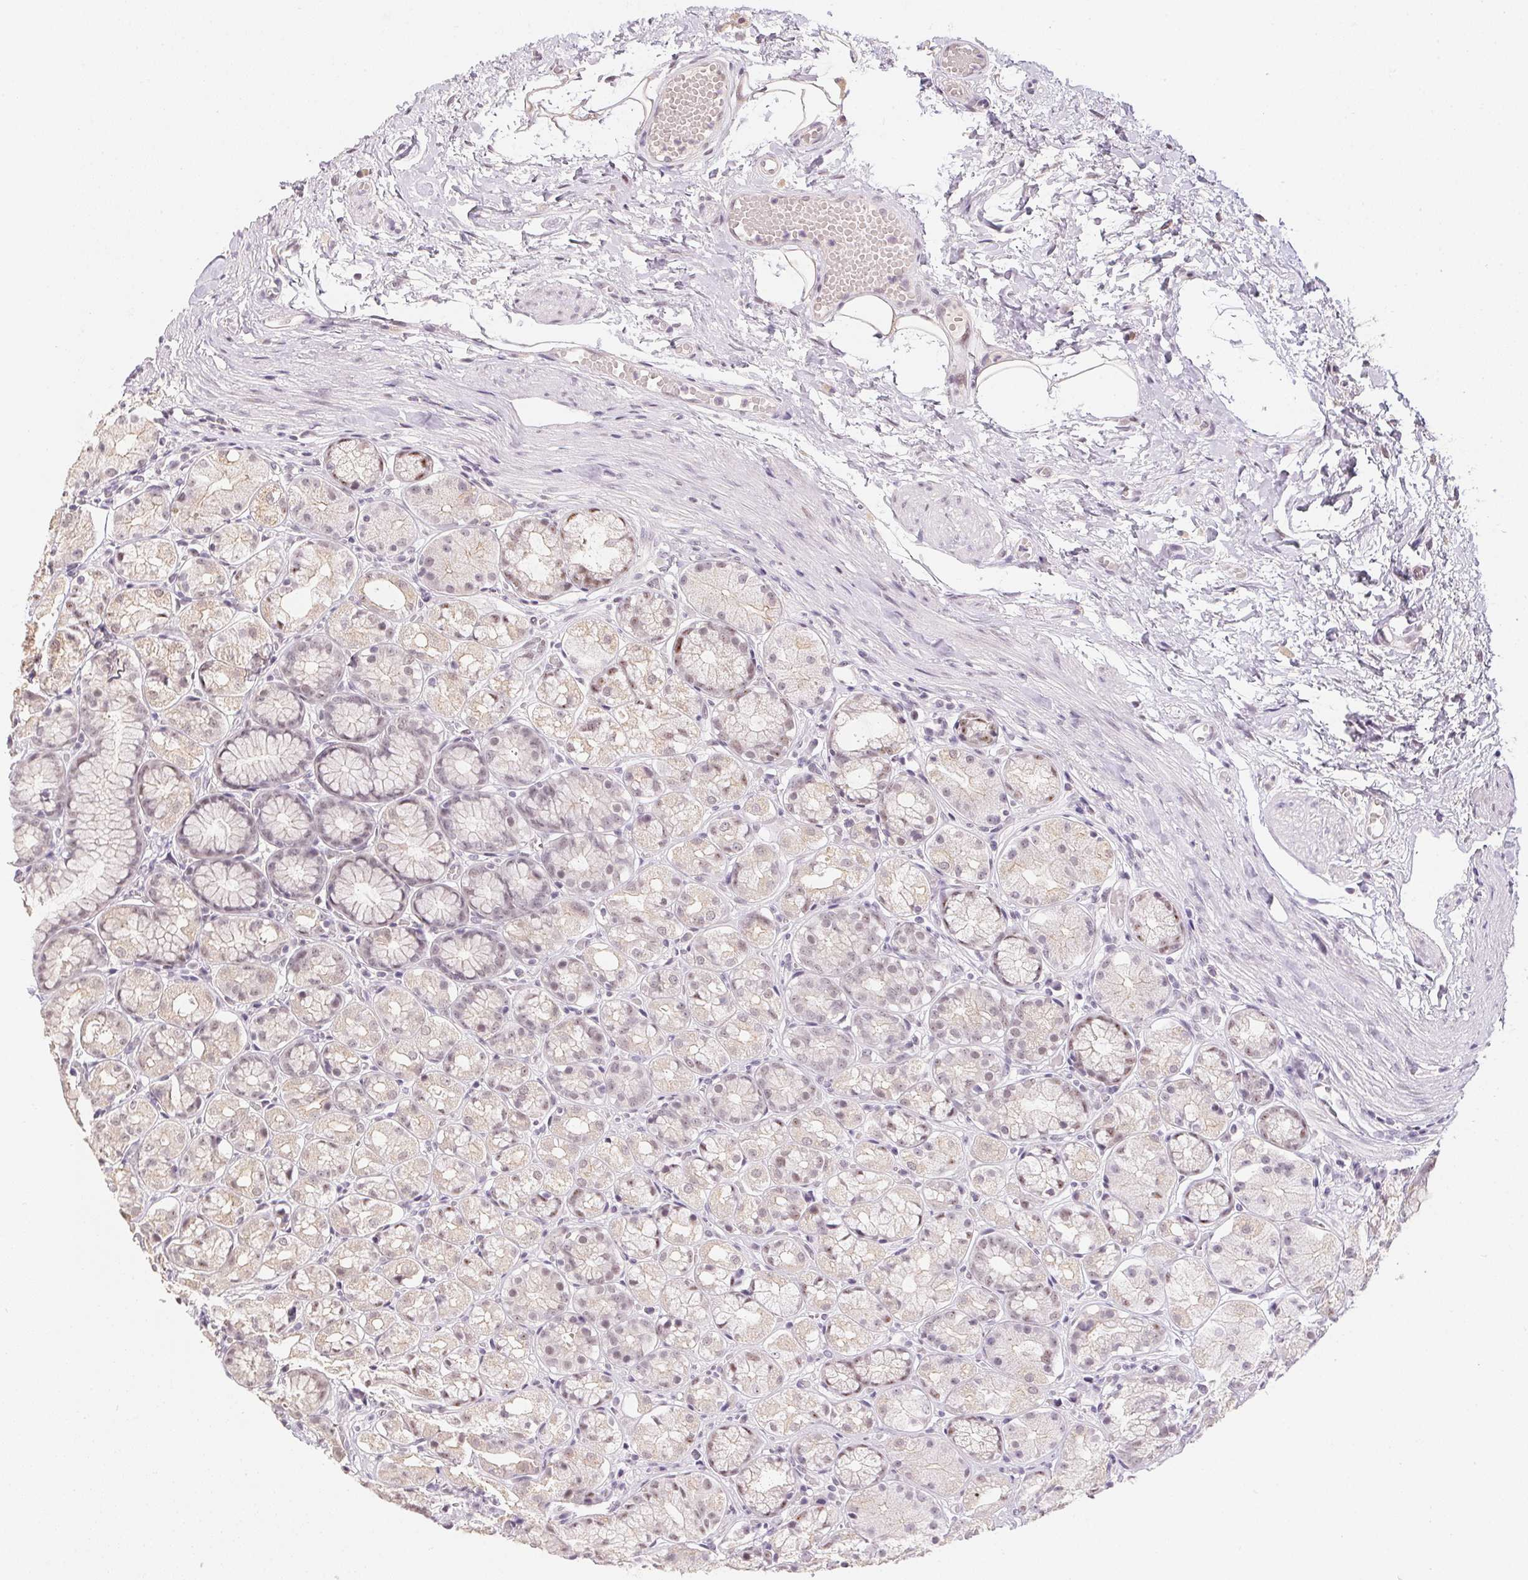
{"staining": {"intensity": "moderate", "quantity": "25%-75%", "location": "cytoplasmic/membranous,nuclear"}, "tissue": "stomach", "cell_type": "Glandular cells", "image_type": "normal", "snomed": [{"axis": "morphology", "description": "Normal tissue, NOS"}, {"axis": "topography", "description": "Stomach"}], "caption": "Immunohistochemical staining of benign human stomach demonstrates moderate cytoplasmic/membranous,nuclear protein staining in approximately 25%-75% of glandular cells.", "gene": "KDM4D", "patient": {"sex": "male", "age": 70}}